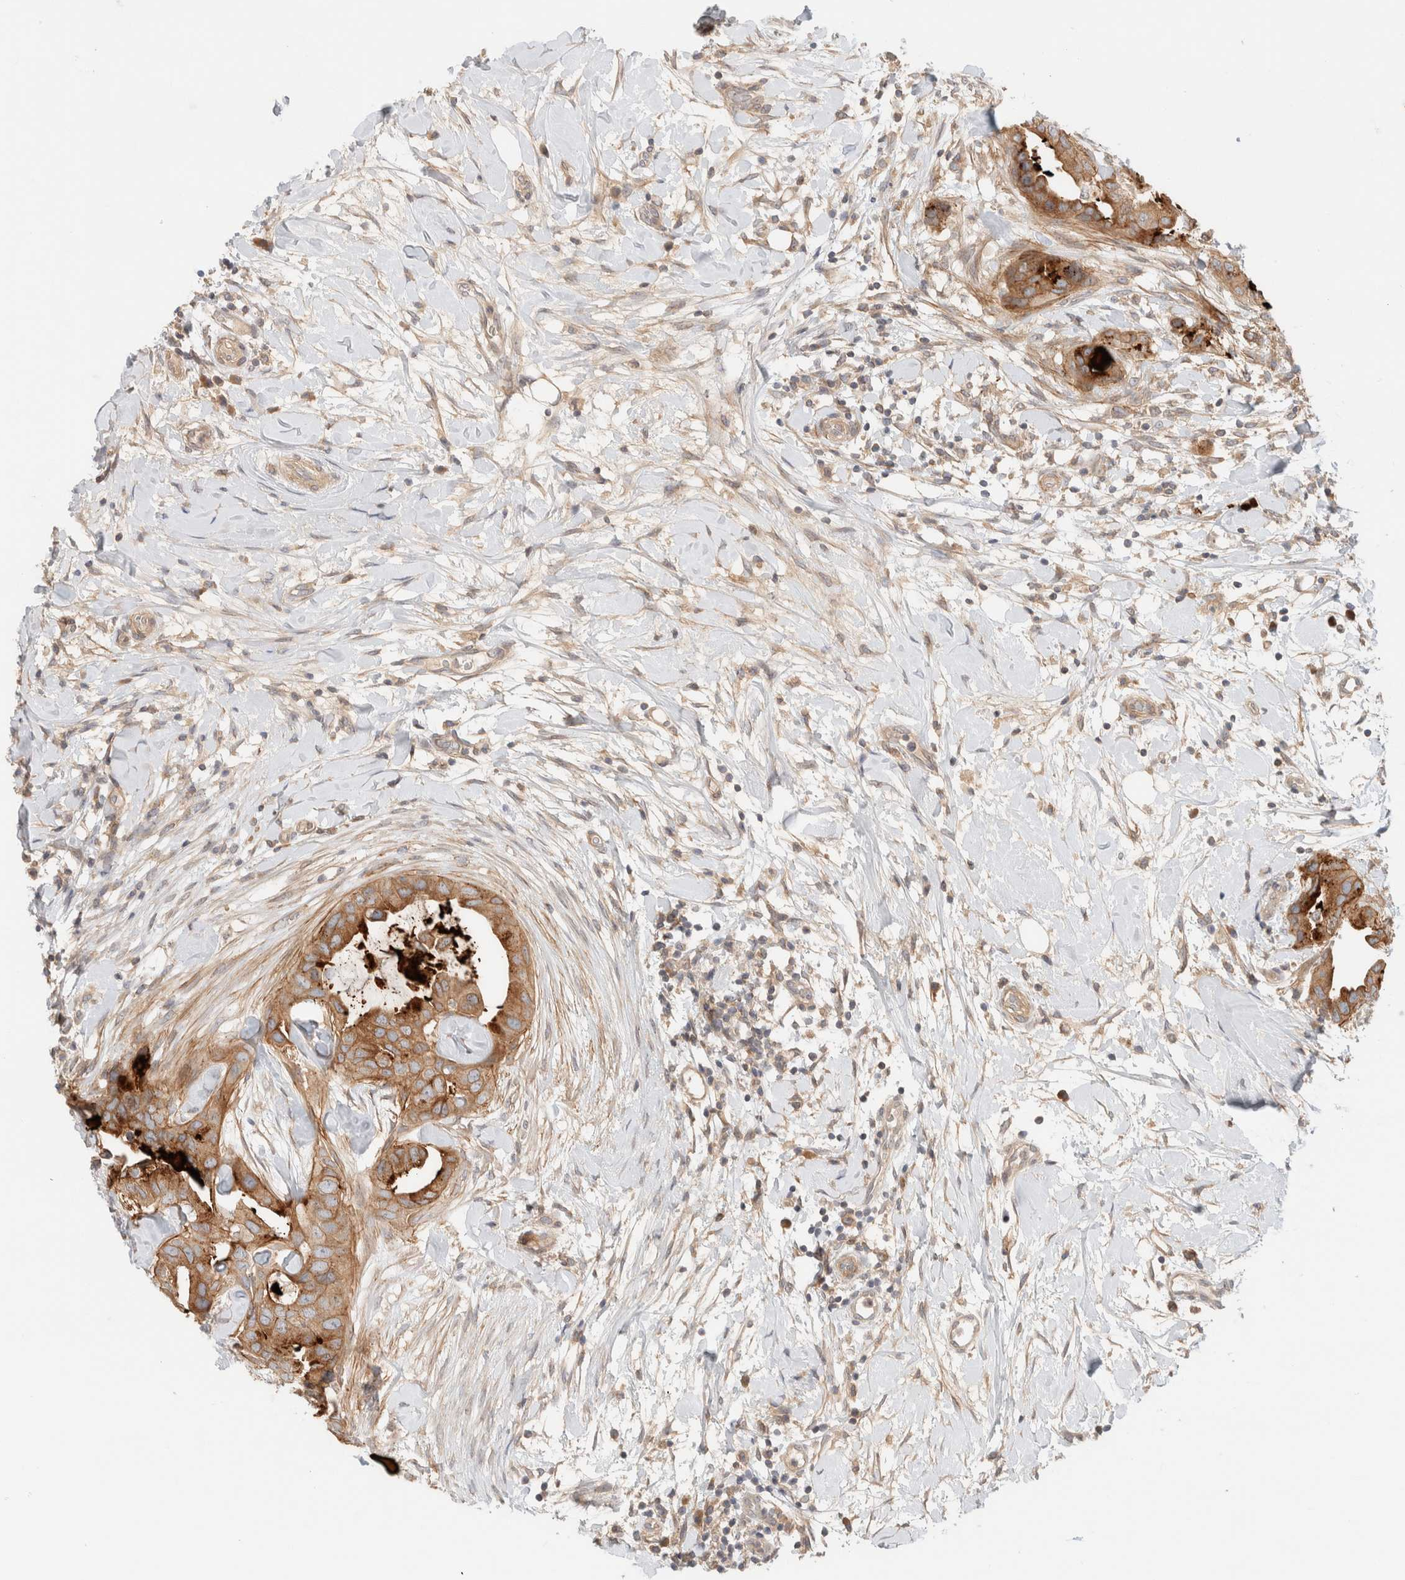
{"staining": {"intensity": "moderate", "quantity": ">75%", "location": "cytoplasmic/membranous"}, "tissue": "breast cancer", "cell_type": "Tumor cells", "image_type": "cancer", "snomed": [{"axis": "morphology", "description": "Duct carcinoma"}, {"axis": "topography", "description": "Breast"}], "caption": "High-magnification brightfield microscopy of breast cancer stained with DAB (brown) and counterstained with hematoxylin (blue). tumor cells exhibit moderate cytoplasmic/membranous positivity is appreciated in approximately>75% of cells.", "gene": "MARK3", "patient": {"sex": "female", "age": 40}}